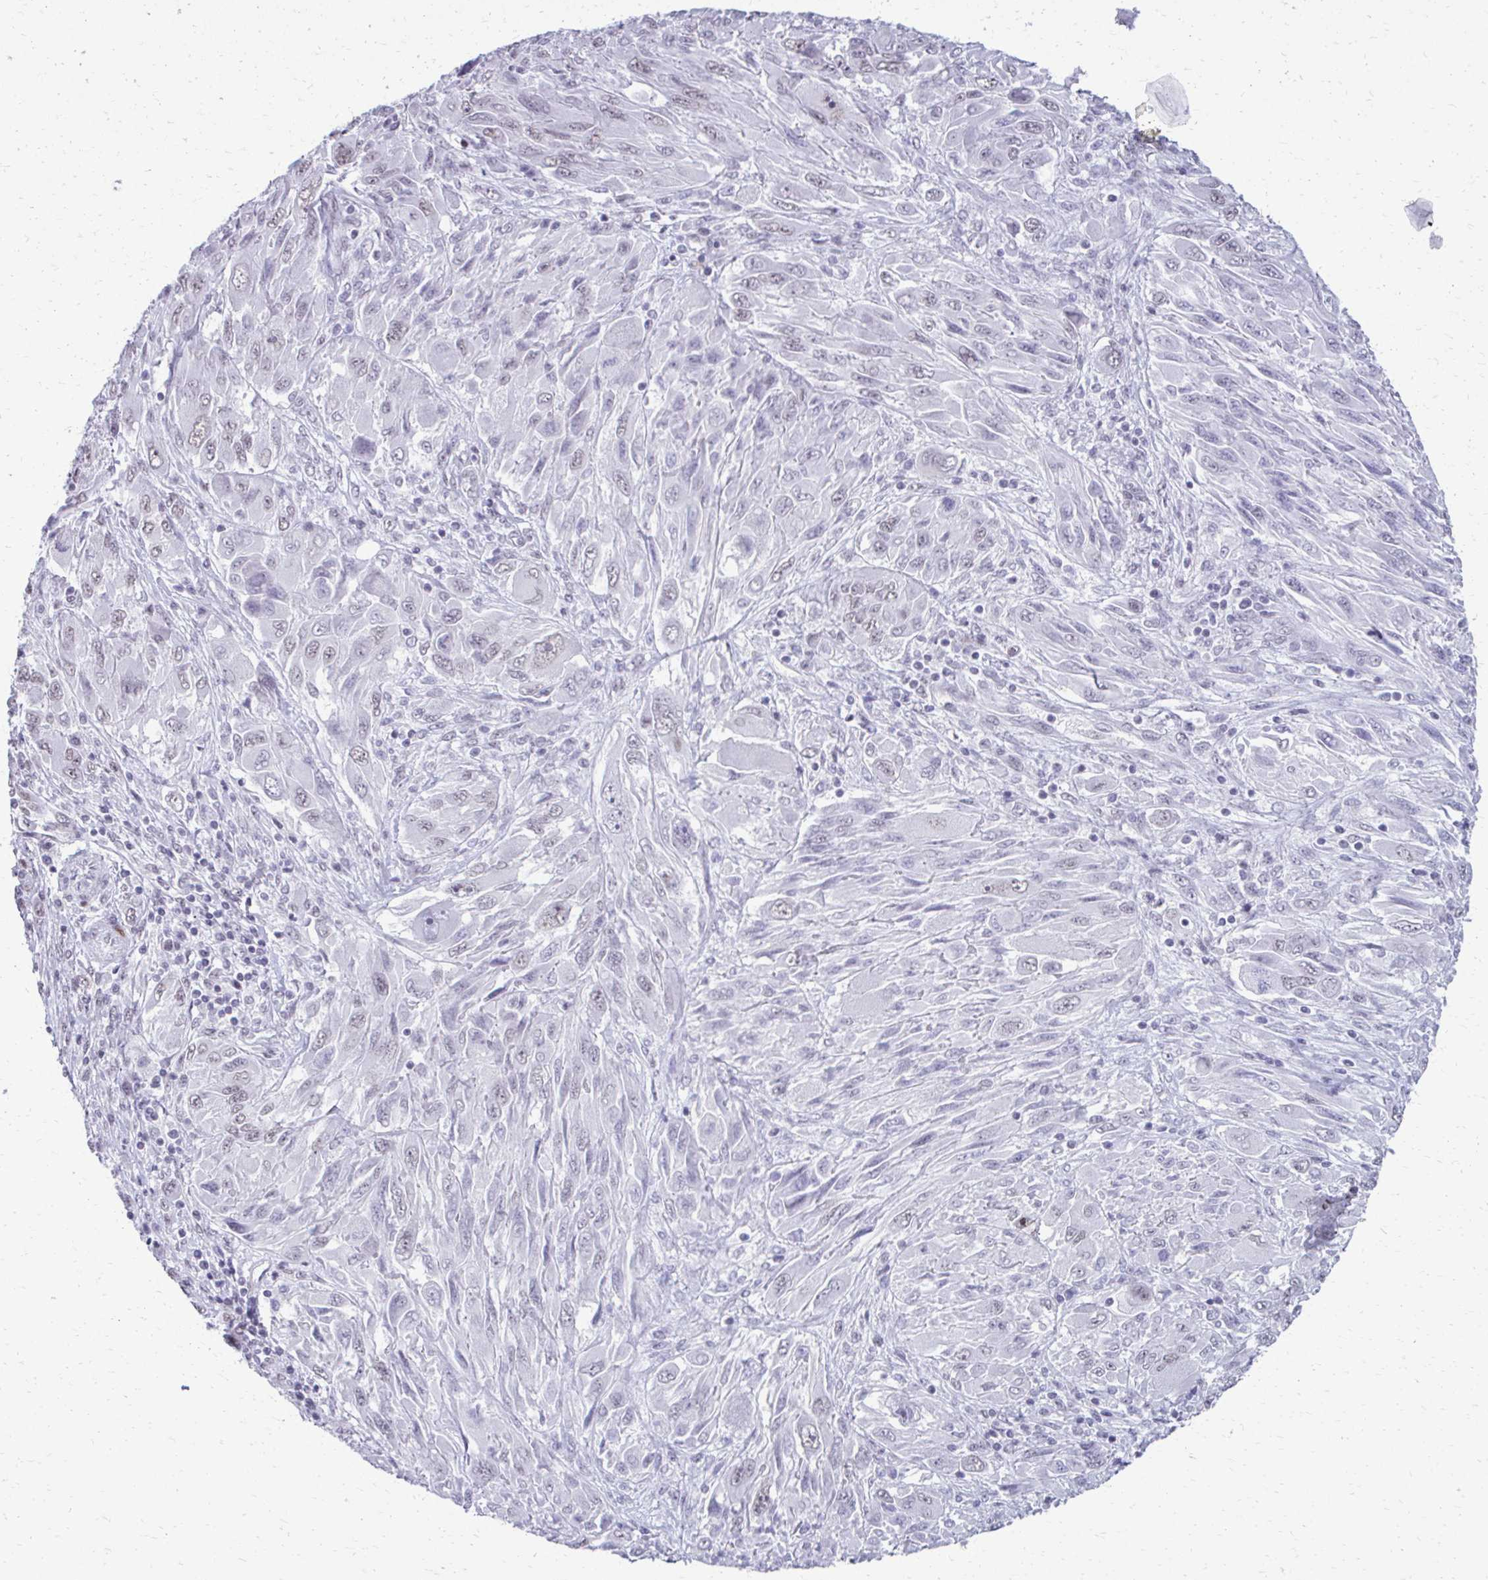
{"staining": {"intensity": "weak", "quantity": "<25%", "location": "nuclear"}, "tissue": "melanoma", "cell_type": "Tumor cells", "image_type": "cancer", "snomed": [{"axis": "morphology", "description": "Malignant melanoma, NOS"}, {"axis": "topography", "description": "Skin"}], "caption": "The immunohistochemistry (IHC) image has no significant staining in tumor cells of malignant melanoma tissue.", "gene": "SS18", "patient": {"sex": "female", "age": 91}}